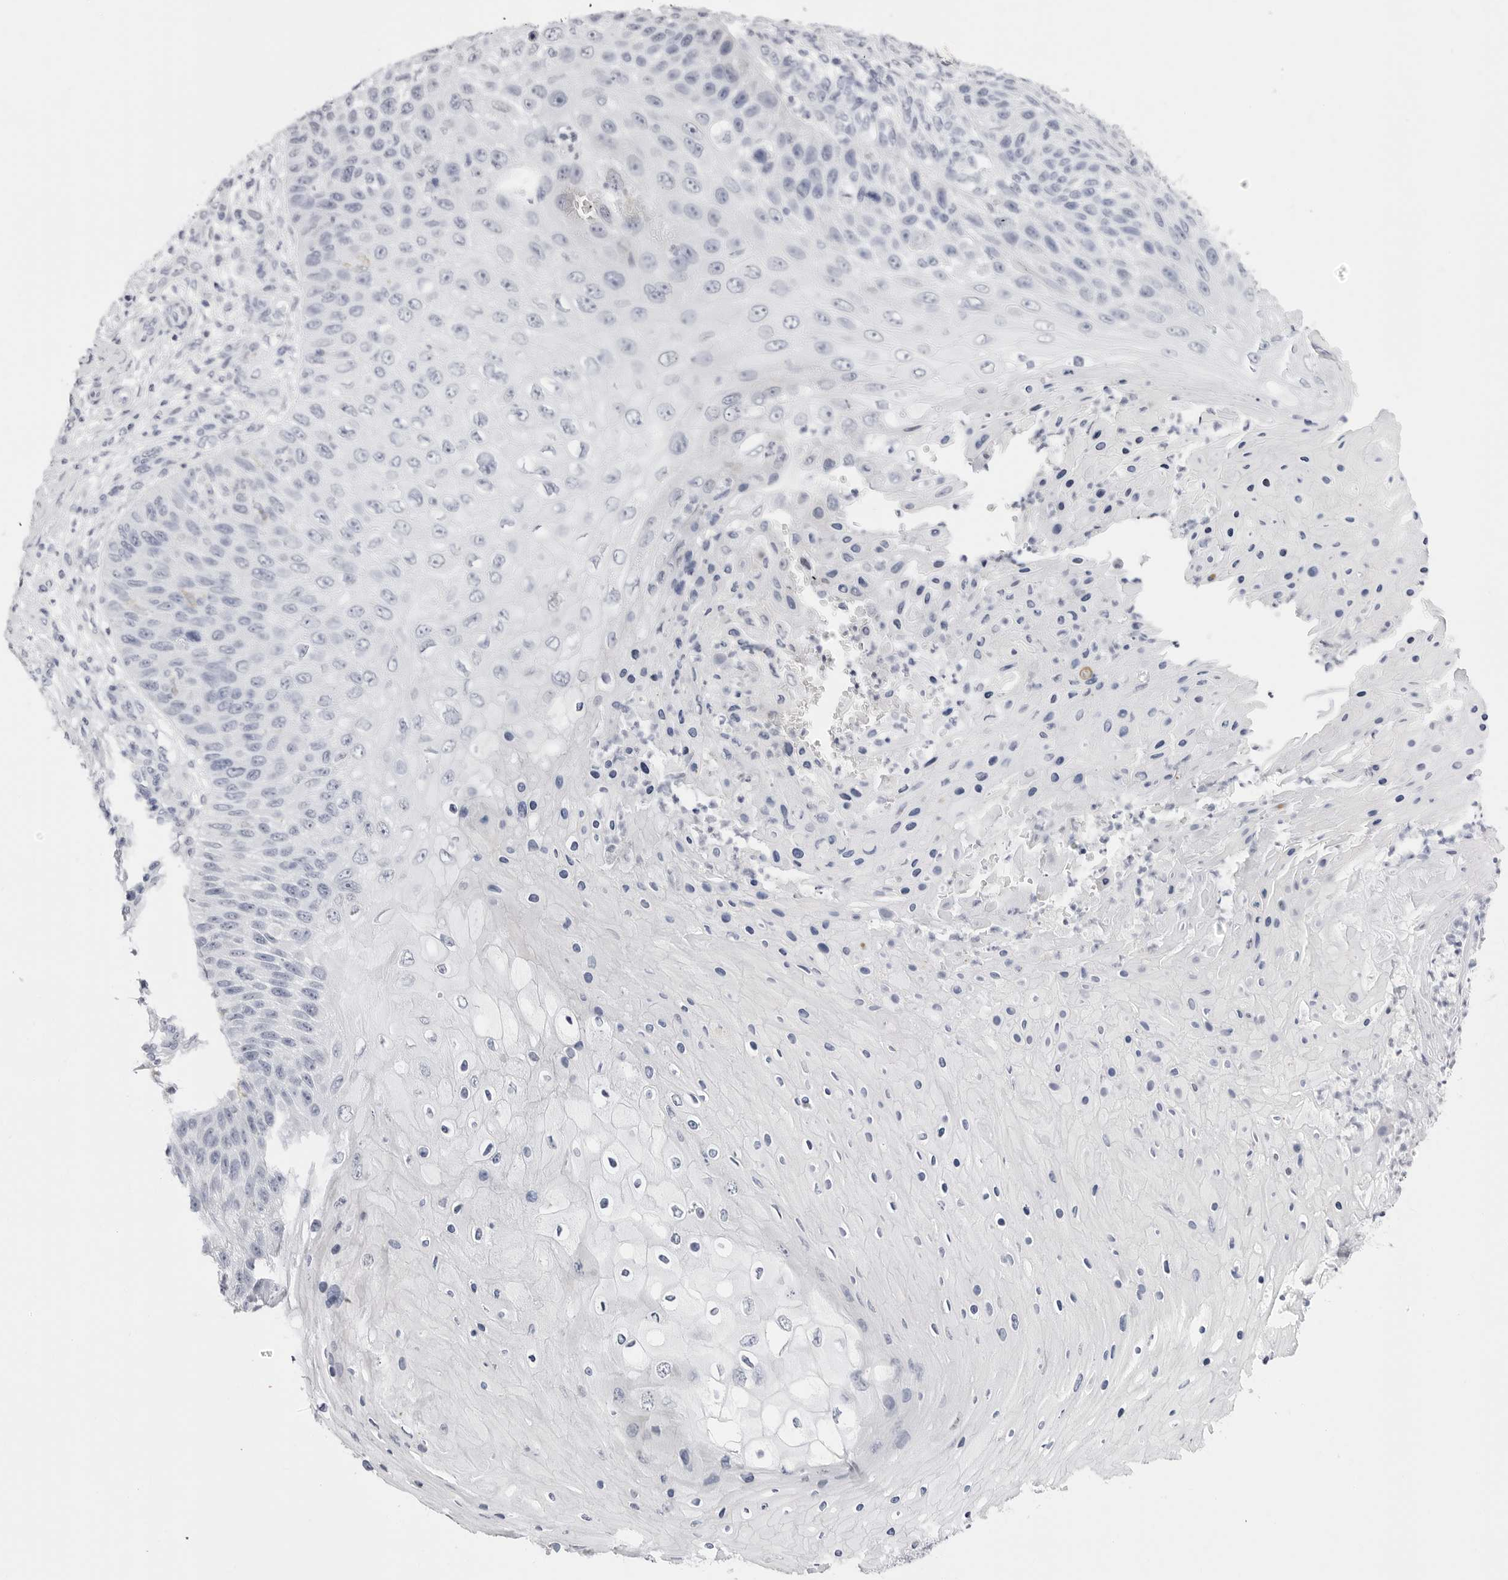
{"staining": {"intensity": "negative", "quantity": "none", "location": "none"}, "tissue": "skin cancer", "cell_type": "Tumor cells", "image_type": "cancer", "snomed": [{"axis": "morphology", "description": "Squamous cell carcinoma, NOS"}, {"axis": "topography", "description": "Skin"}], "caption": "IHC histopathology image of human squamous cell carcinoma (skin) stained for a protein (brown), which reveals no positivity in tumor cells. The staining is performed using DAB (3,3'-diaminobenzidine) brown chromogen with nuclei counter-stained in using hematoxylin.", "gene": "TSSK1B", "patient": {"sex": "female", "age": 88}}